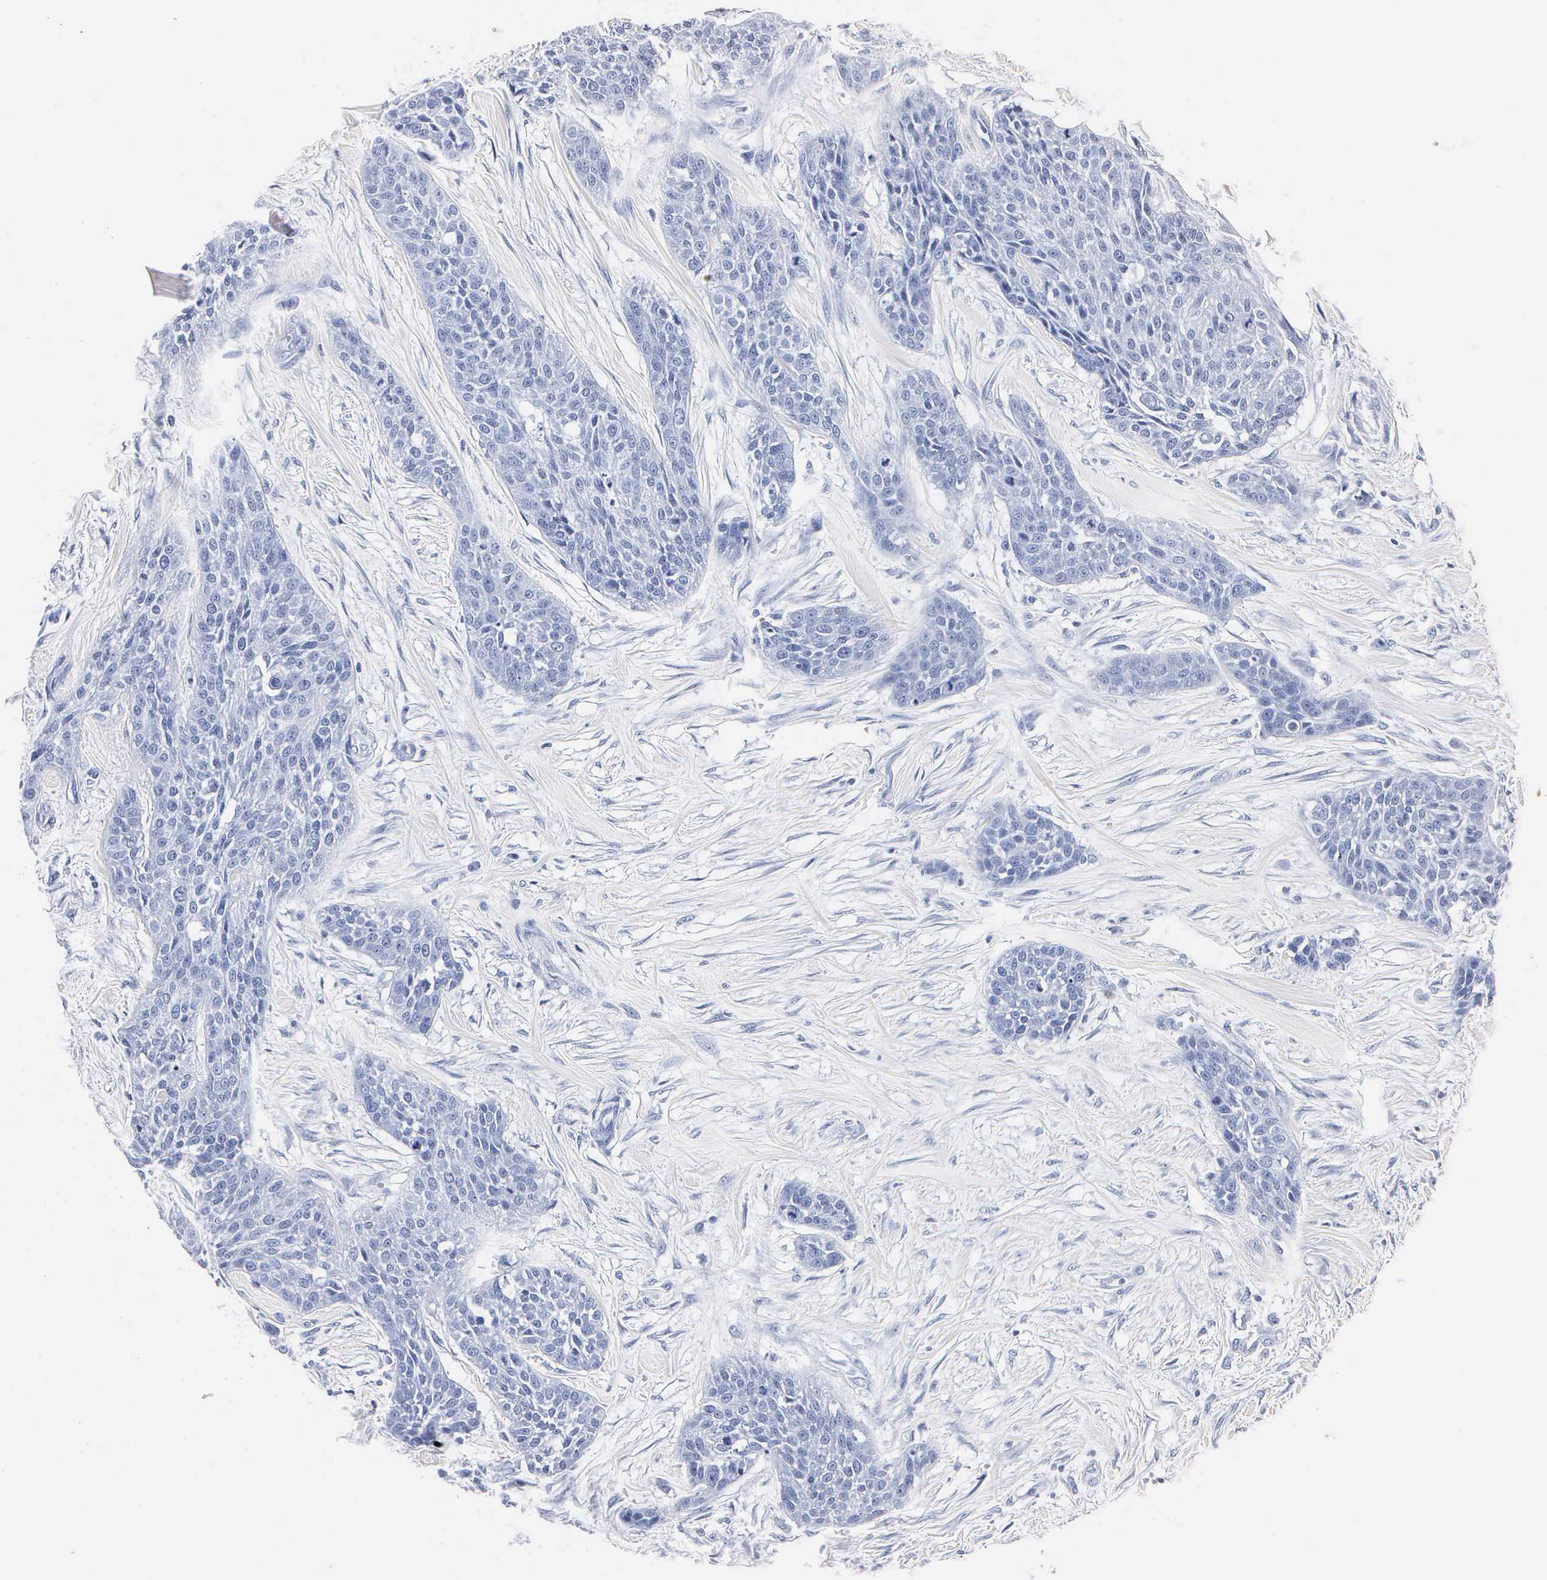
{"staining": {"intensity": "negative", "quantity": "none", "location": "none"}, "tissue": "urothelial cancer", "cell_type": "Tumor cells", "image_type": "cancer", "snomed": [{"axis": "morphology", "description": "Urothelial carcinoma, High grade"}, {"axis": "topography", "description": "Urinary bladder"}], "caption": "Immunohistochemistry image of neoplastic tissue: urothelial cancer stained with DAB (3,3'-diaminobenzidine) shows no significant protein expression in tumor cells.", "gene": "MB", "patient": {"sex": "male", "age": 56}}